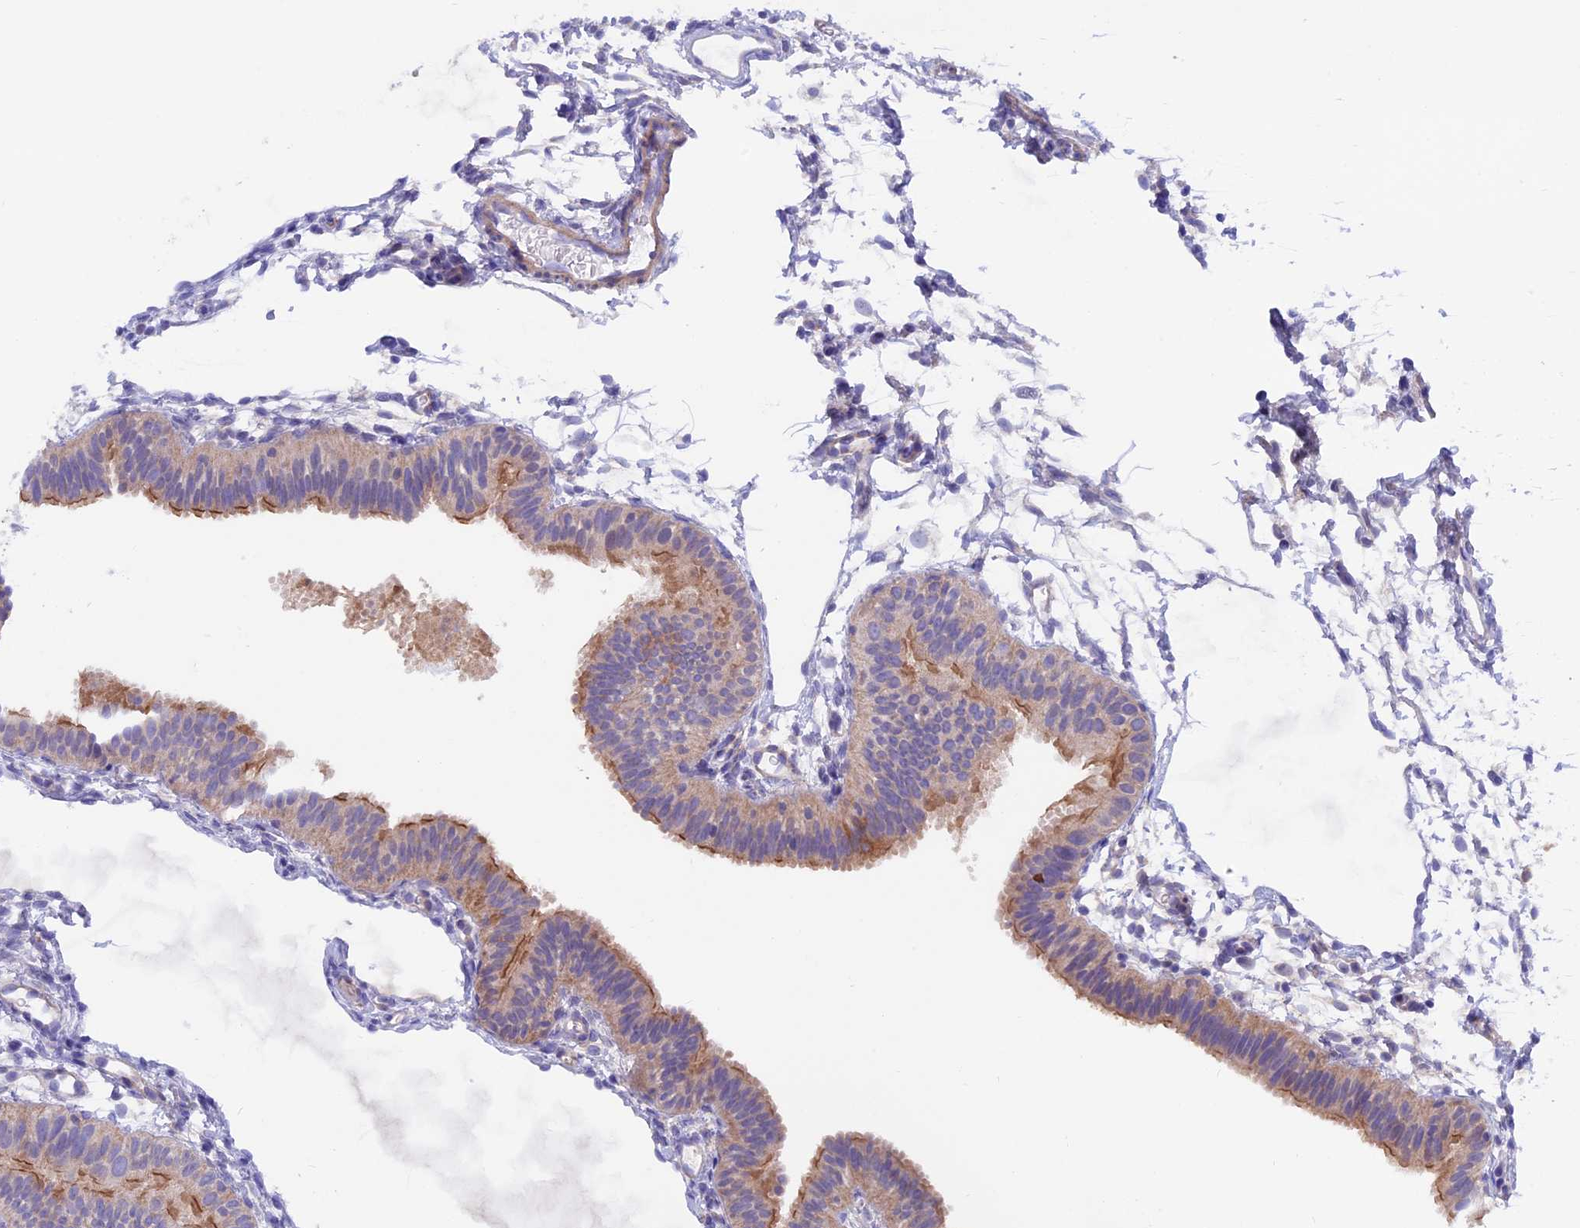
{"staining": {"intensity": "weak", "quantity": "25%-75%", "location": "cytoplasmic/membranous"}, "tissue": "fallopian tube", "cell_type": "Glandular cells", "image_type": "normal", "snomed": [{"axis": "morphology", "description": "Normal tissue, NOS"}, {"axis": "topography", "description": "Fallopian tube"}], "caption": "Protein positivity by IHC demonstrates weak cytoplasmic/membranous positivity in approximately 25%-75% of glandular cells in normal fallopian tube. (DAB = brown stain, brightfield microscopy at high magnification).", "gene": "ETFDH", "patient": {"sex": "female", "age": 35}}